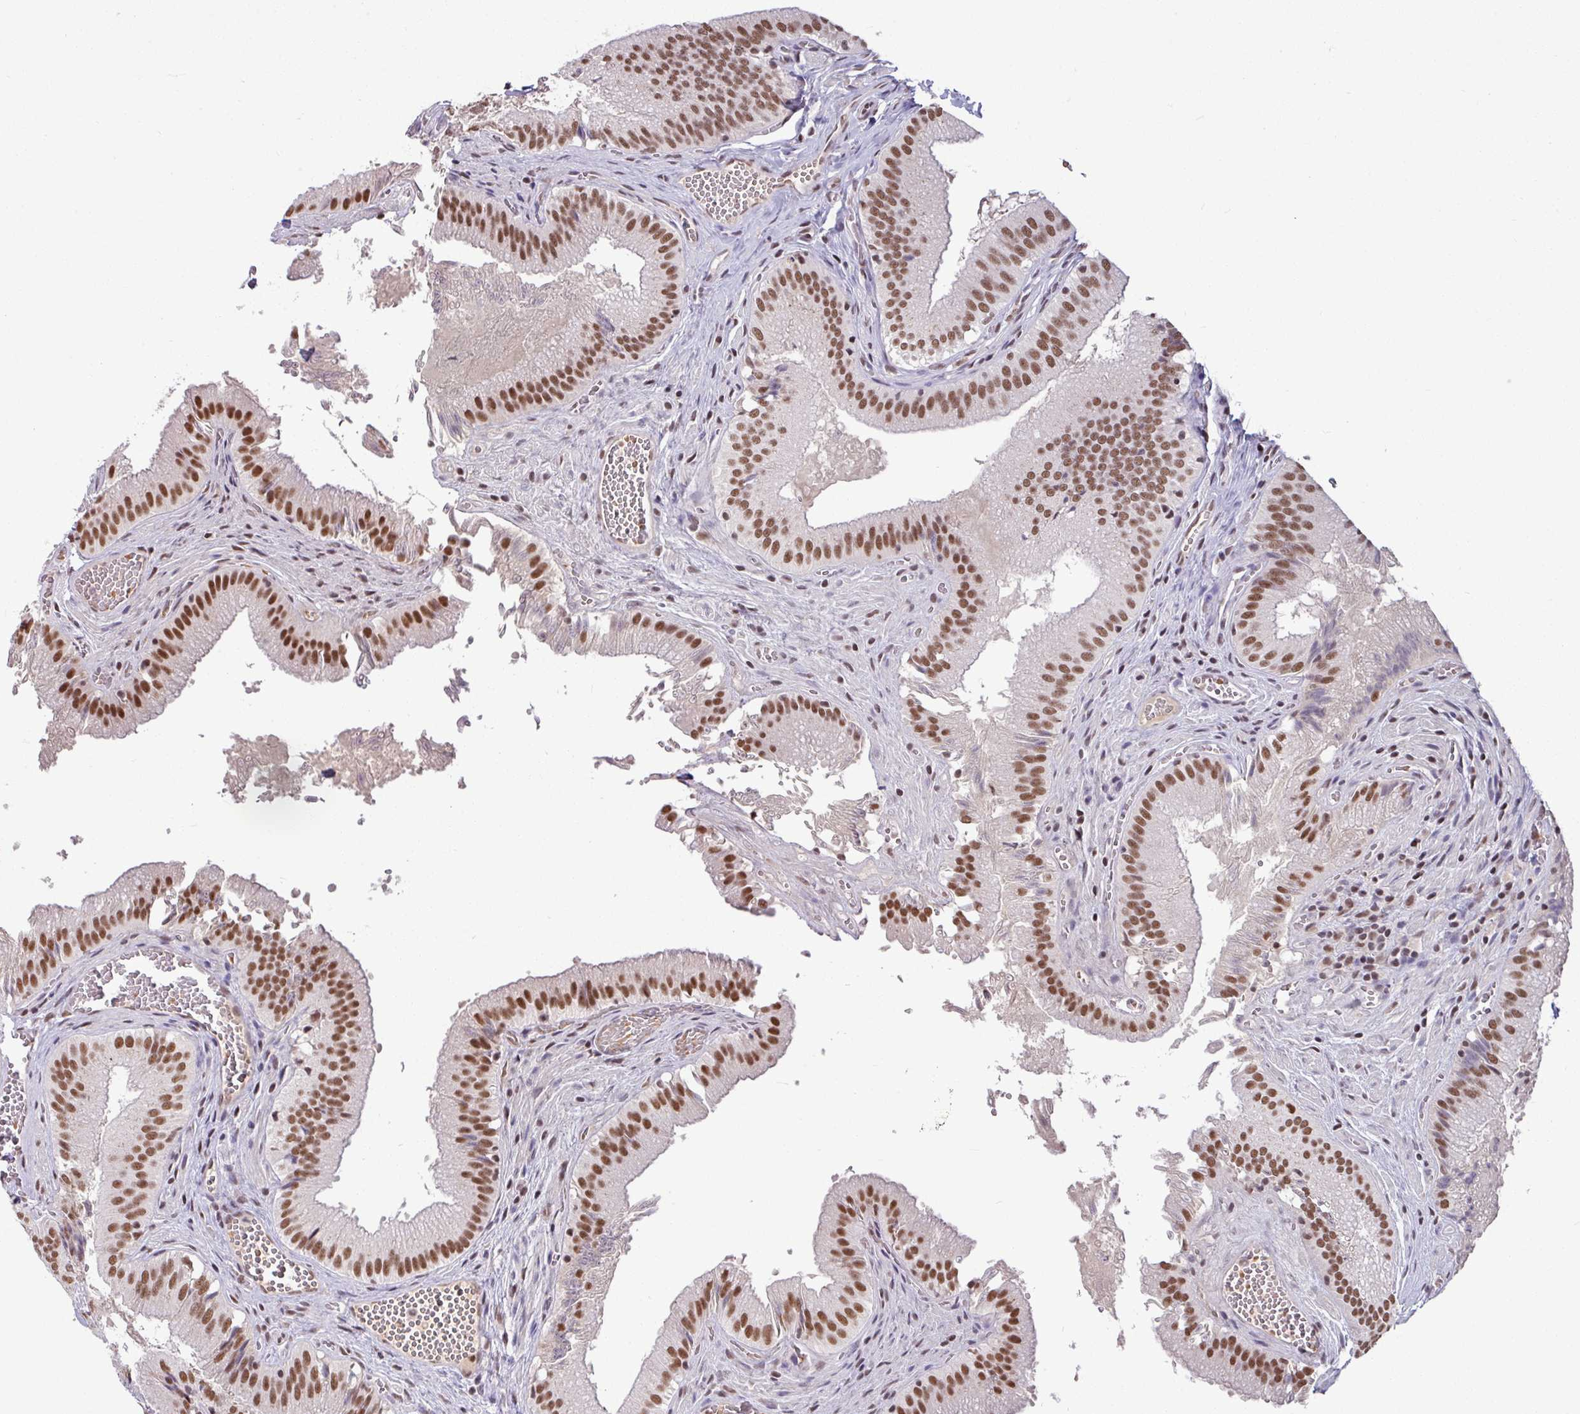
{"staining": {"intensity": "strong", "quantity": ">75%", "location": "nuclear"}, "tissue": "gallbladder", "cell_type": "Glandular cells", "image_type": "normal", "snomed": [{"axis": "morphology", "description": "Normal tissue, NOS"}, {"axis": "topography", "description": "Gallbladder"}, {"axis": "topography", "description": "Peripheral nerve tissue"}], "caption": "Glandular cells reveal high levels of strong nuclear staining in approximately >75% of cells in benign human gallbladder. (Brightfield microscopy of DAB IHC at high magnification).", "gene": "TDG", "patient": {"sex": "male", "age": 17}}